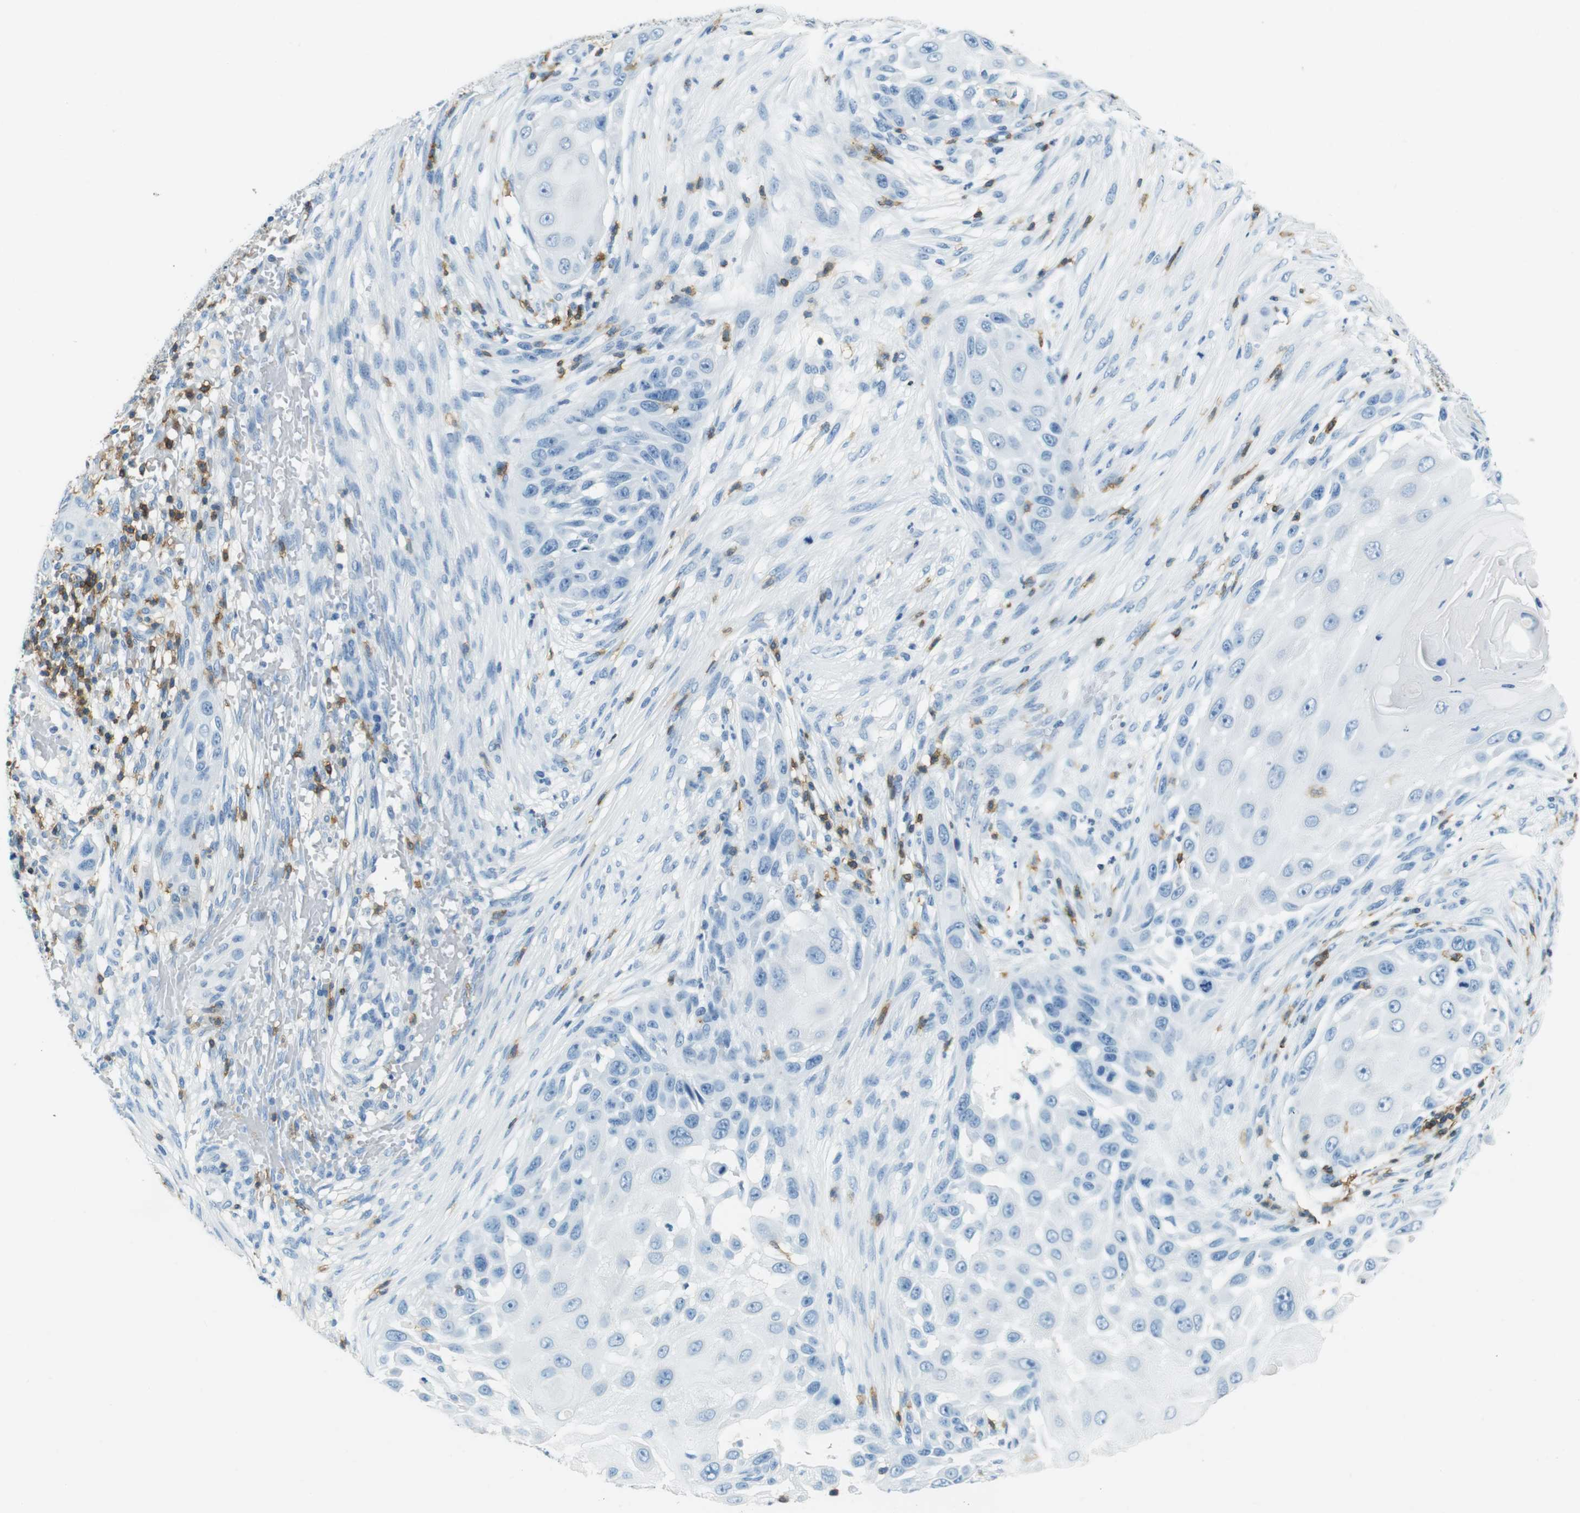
{"staining": {"intensity": "negative", "quantity": "none", "location": "none"}, "tissue": "skin cancer", "cell_type": "Tumor cells", "image_type": "cancer", "snomed": [{"axis": "morphology", "description": "Squamous cell carcinoma, NOS"}, {"axis": "topography", "description": "Skin"}], "caption": "Histopathology image shows no significant protein positivity in tumor cells of skin cancer (squamous cell carcinoma).", "gene": "LAT", "patient": {"sex": "female", "age": 44}}